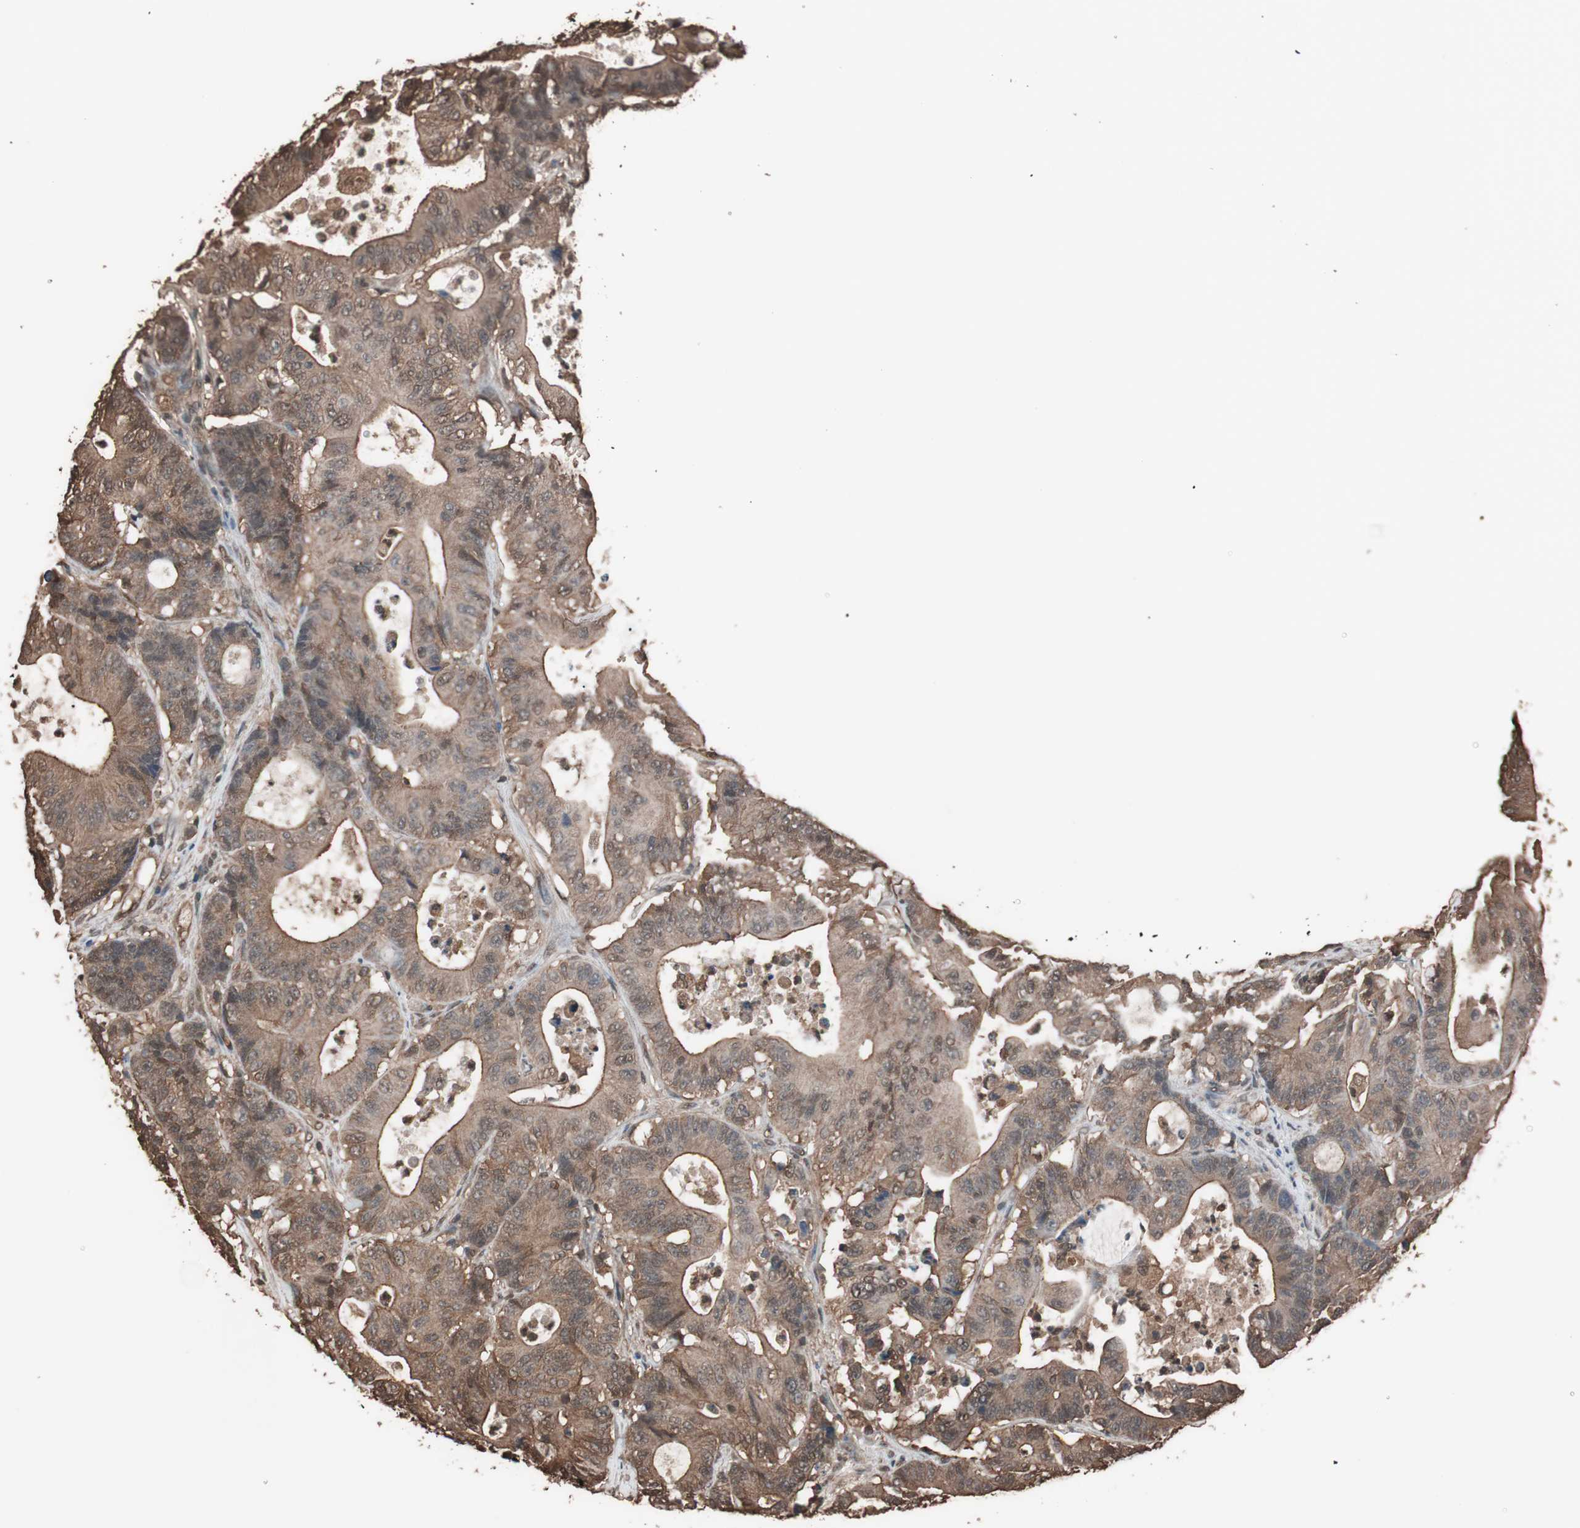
{"staining": {"intensity": "moderate", "quantity": ">75%", "location": "cytoplasmic/membranous"}, "tissue": "colorectal cancer", "cell_type": "Tumor cells", "image_type": "cancer", "snomed": [{"axis": "morphology", "description": "Adenocarcinoma, NOS"}, {"axis": "topography", "description": "Colon"}], "caption": "High-magnification brightfield microscopy of colorectal cancer (adenocarcinoma) stained with DAB (3,3'-diaminobenzidine) (brown) and counterstained with hematoxylin (blue). tumor cells exhibit moderate cytoplasmic/membranous positivity is present in about>75% of cells. (IHC, brightfield microscopy, high magnification).", "gene": "CALM2", "patient": {"sex": "female", "age": 84}}